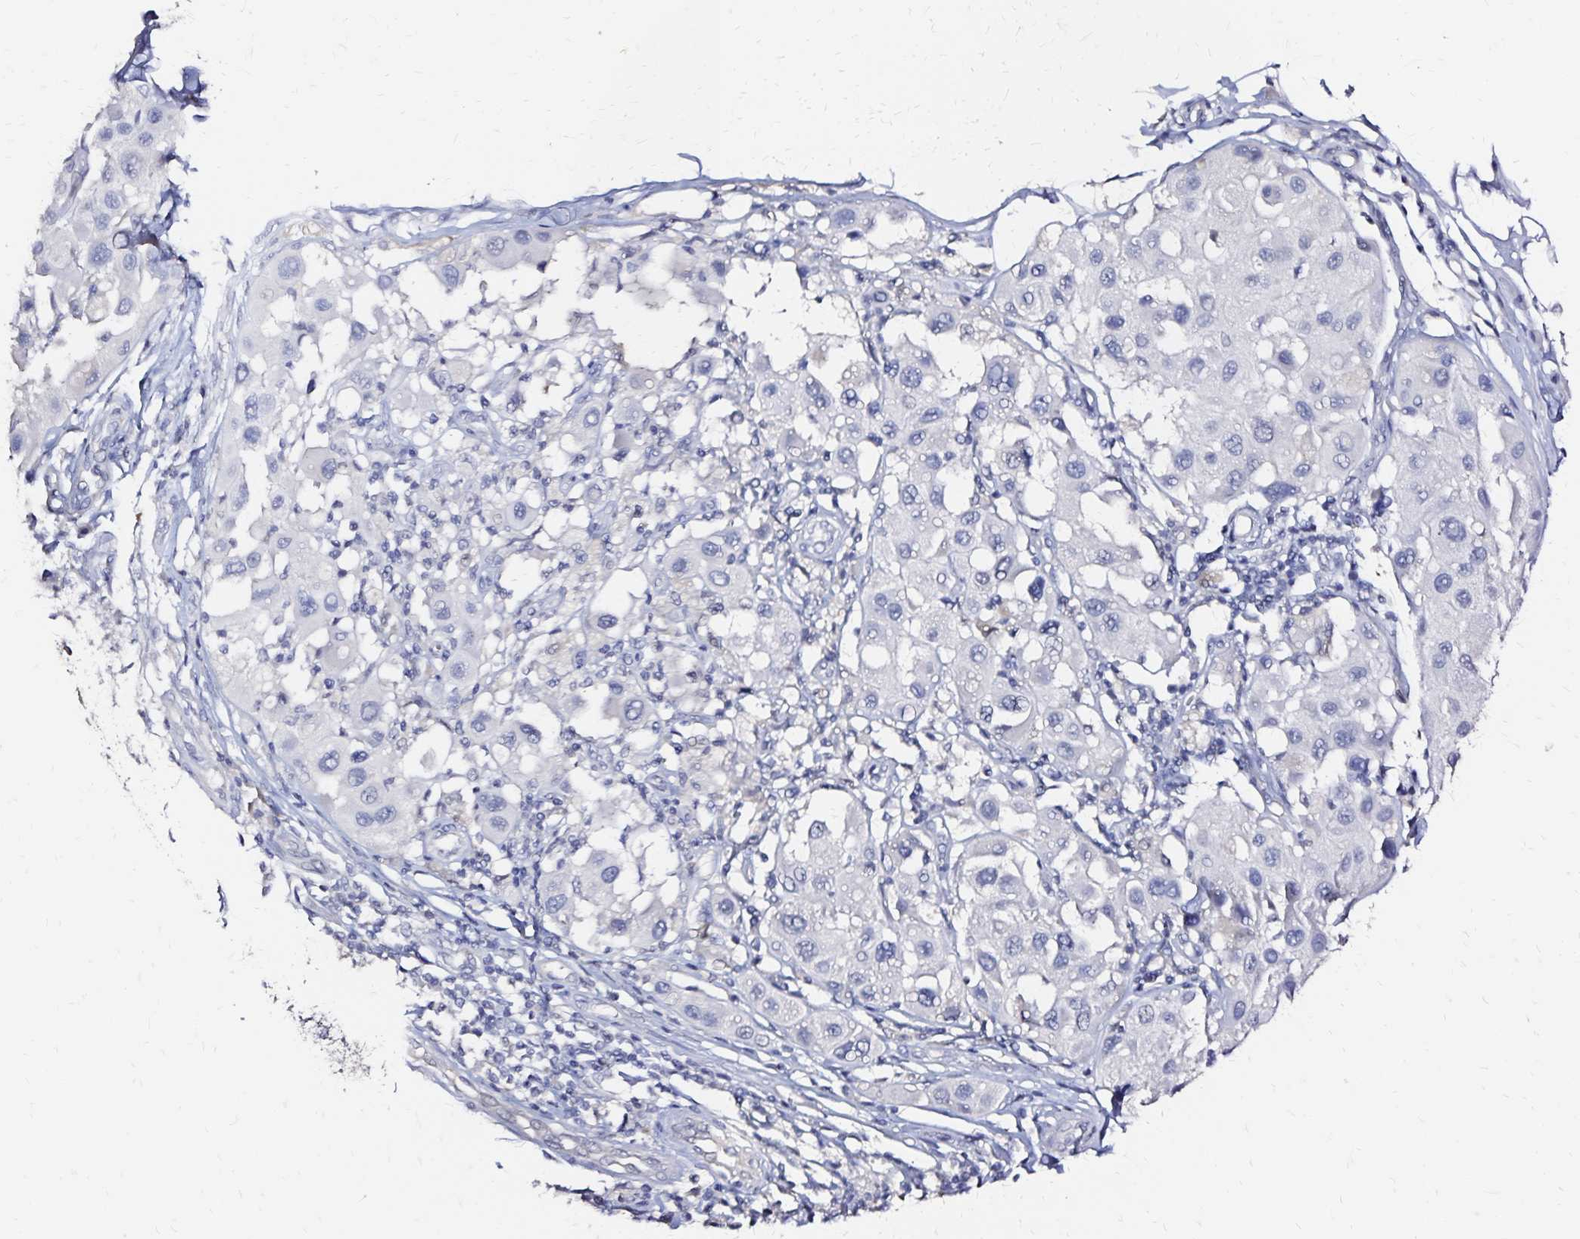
{"staining": {"intensity": "negative", "quantity": "none", "location": "none"}, "tissue": "melanoma", "cell_type": "Tumor cells", "image_type": "cancer", "snomed": [{"axis": "morphology", "description": "Malignant melanoma, Metastatic site"}, {"axis": "topography", "description": "Skin"}], "caption": "DAB (3,3'-diaminobenzidine) immunohistochemical staining of human melanoma demonstrates no significant positivity in tumor cells.", "gene": "SLC5A1", "patient": {"sex": "male", "age": 41}}